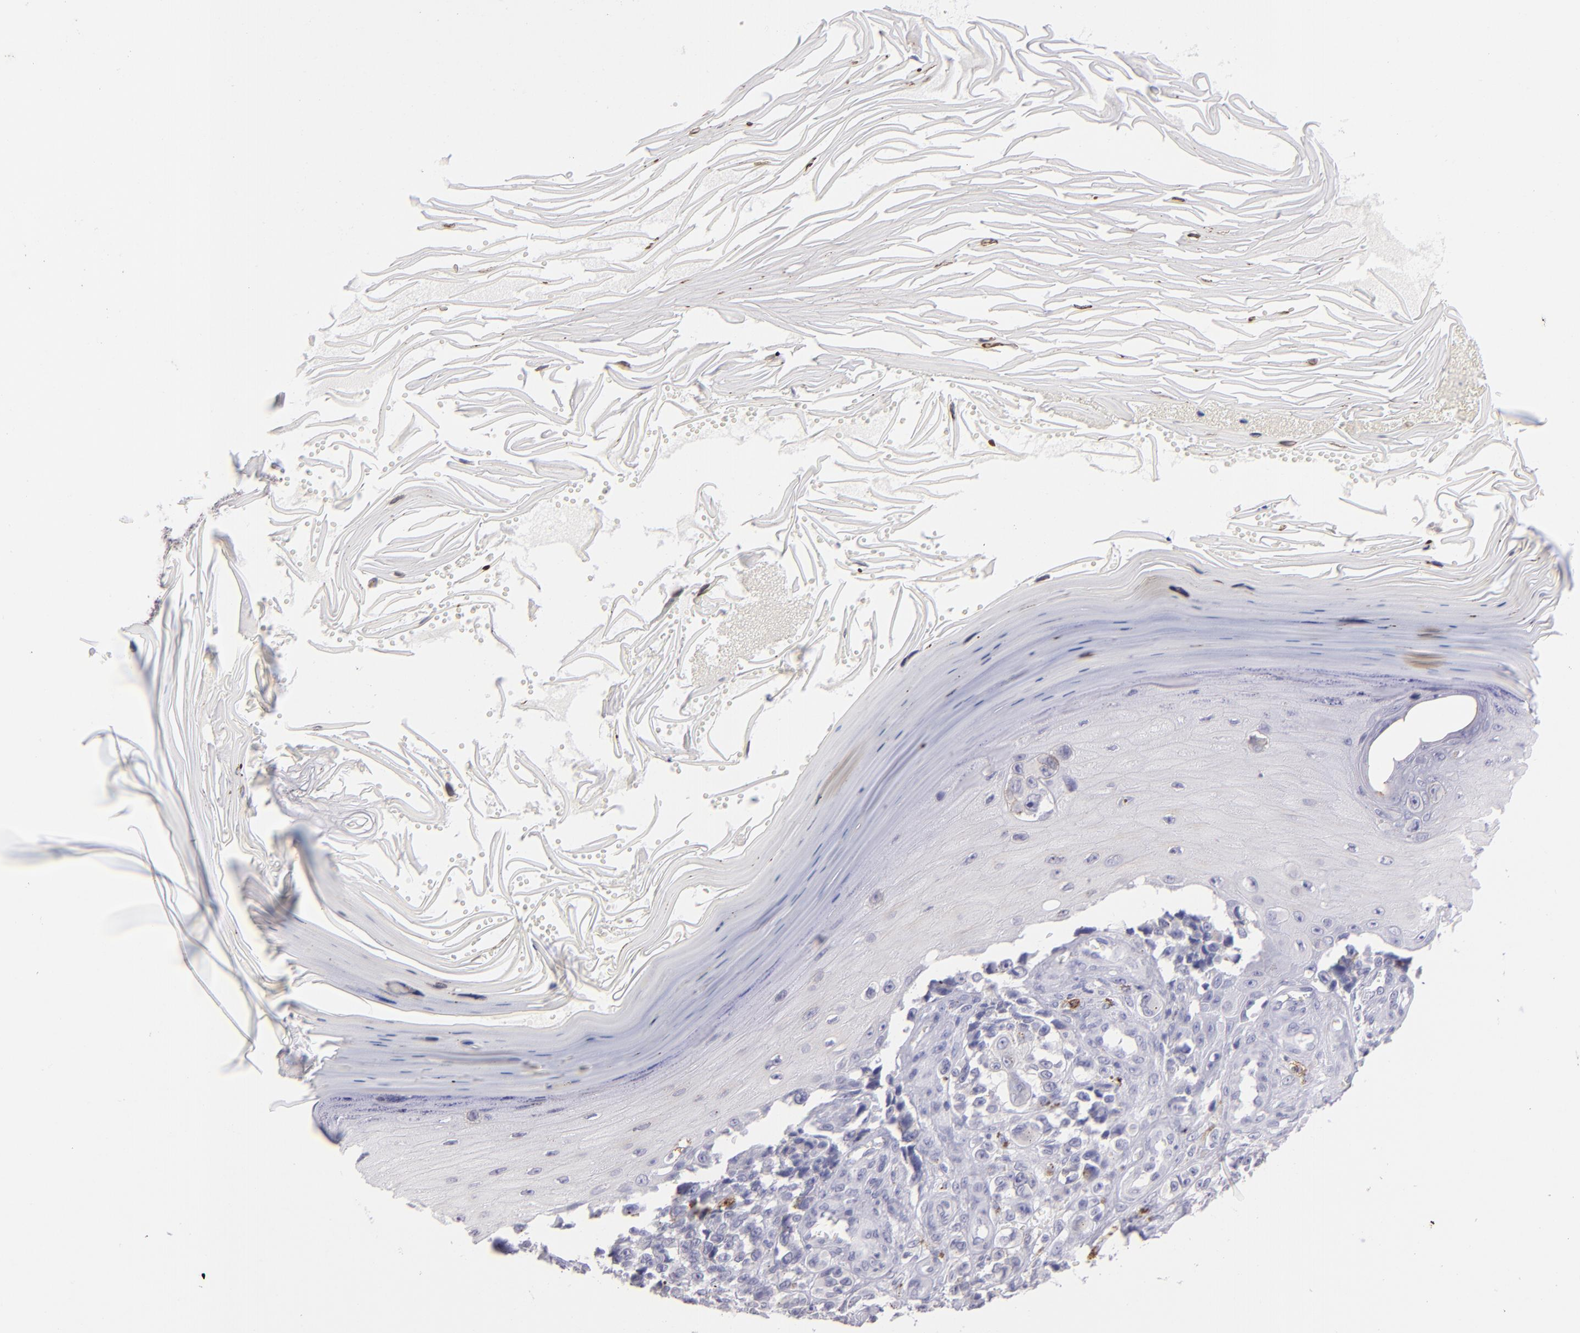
{"staining": {"intensity": "negative", "quantity": "none", "location": "none"}, "tissue": "melanoma", "cell_type": "Tumor cells", "image_type": "cancer", "snomed": [{"axis": "morphology", "description": "Malignant melanoma, NOS"}, {"axis": "topography", "description": "Skin"}], "caption": "Tumor cells show no significant staining in melanoma. (DAB immunohistochemistry, high magnification).", "gene": "IL2RA", "patient": {"sex": "female", "age": 82}}